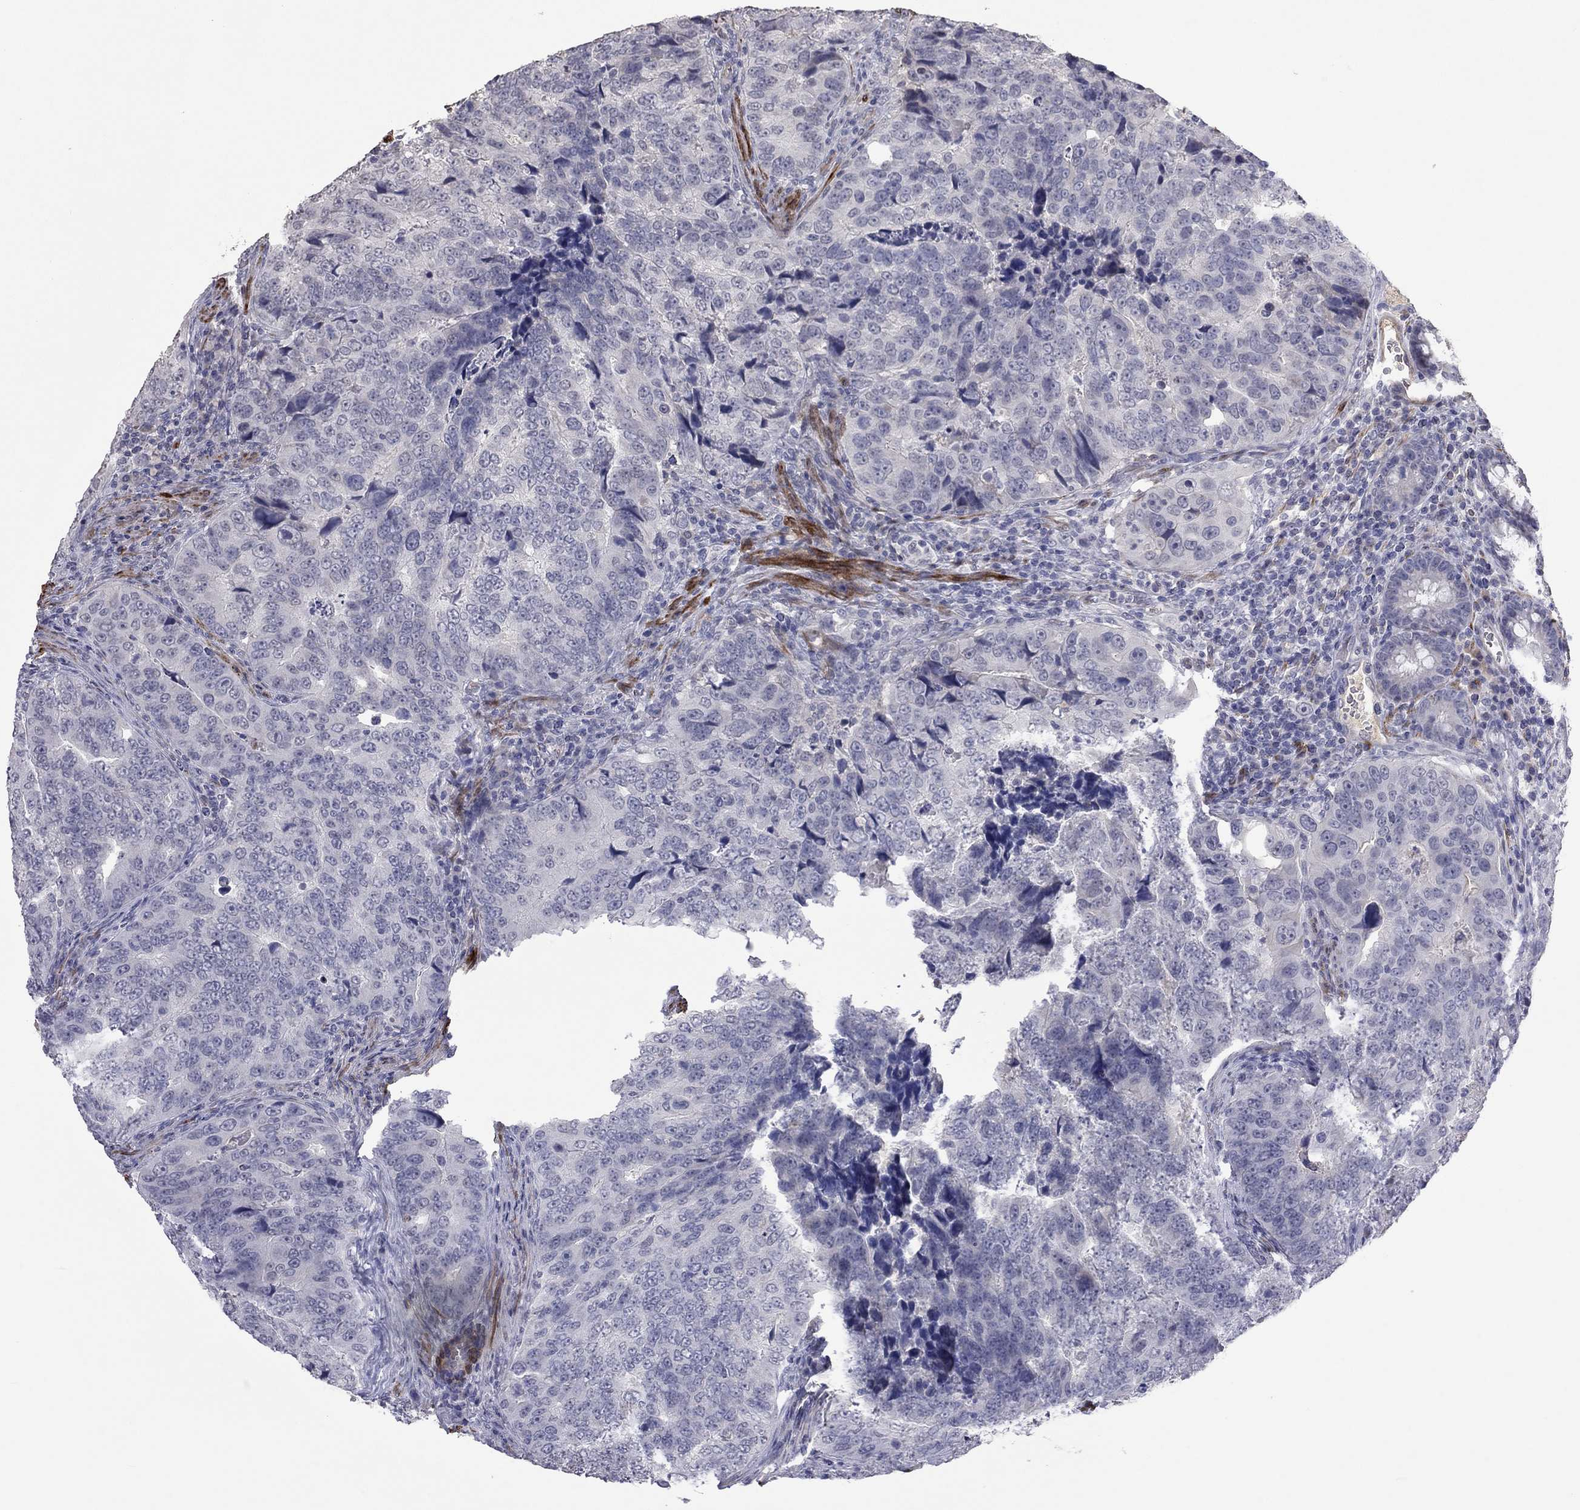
{"staining": {"intensity": "negative", "quantity": "none", "location": "none"}, "tissue": "colorectal cancer", "cell_type": "Tumor cells", "image_type": "cancer", "snomed": [{"axis": "morphology", "description": "Adenocarcinoma, NOS"}, {"axis": "topography", "description": "Colon"}], "caption": "Image shows no significant protein expression in tumor cells of colorectal adenocarcinoma.", "gene": "IP6K3", "patient": {"sex": "female", "age": 72}}